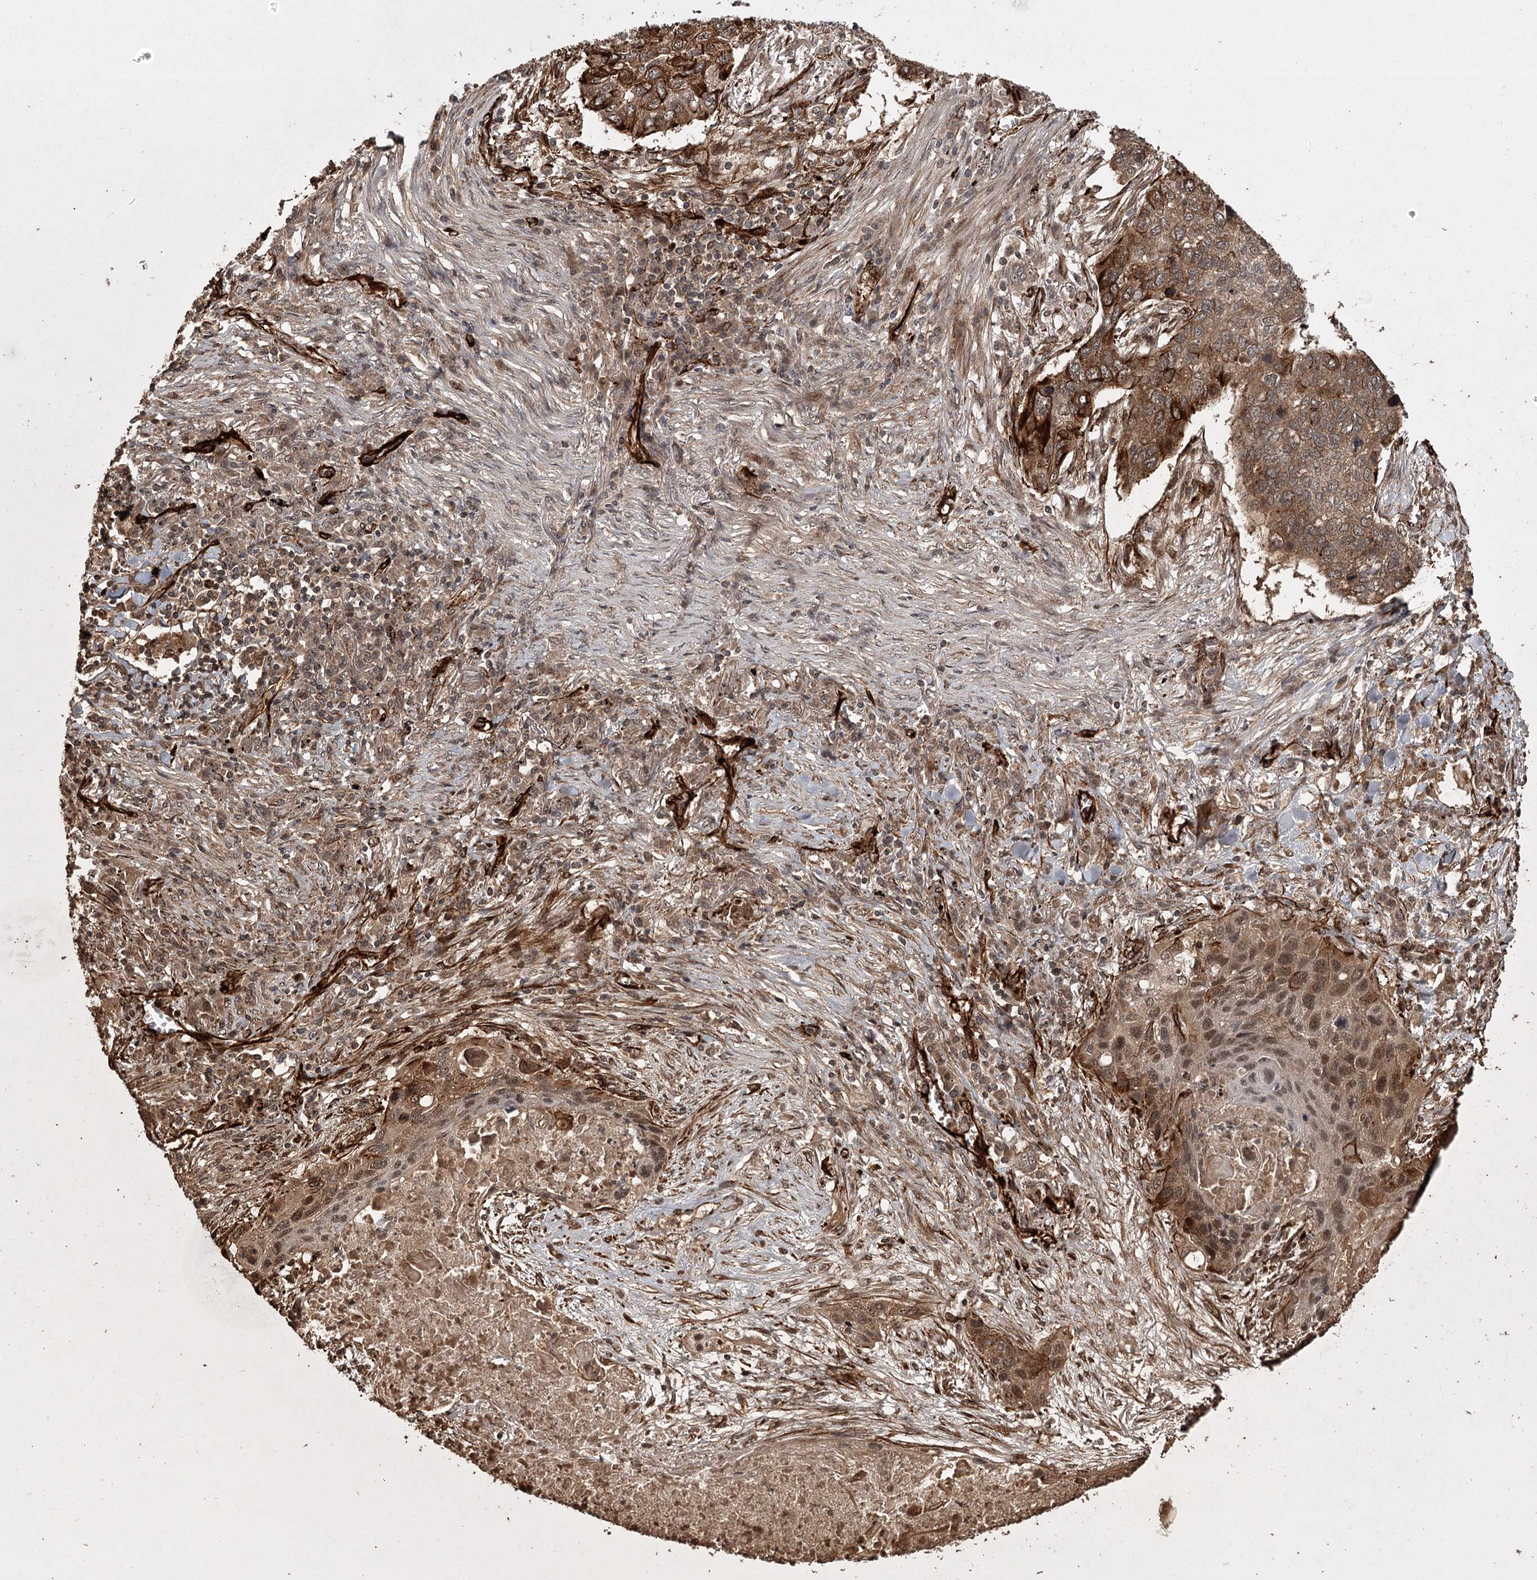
{"staining": {"intensity": "moderate", "quantity": ">75%", "location": "cytoplasmic/membranous,nuclear"}, "tissue": "lung cancer", "cell_type": "Tumor cells", "image_type": "cancer", "snomed": [{"axis": "morphology", "description": "Squamous cell carcinoma, NOS"}, {"axis": "topography", "description": "Lung"}], "caption": "Immunohistochemistry (IHC) photomicrograph of lung squamous cell carcinoma stained for a protein (brown), which demonstrates medium levels of moderate cytoplasmic/membranous and nuclear expression in about >75% of tumor cells.", "gene": "RPAP3", "patient": {"sex": "female", "age": 63}}